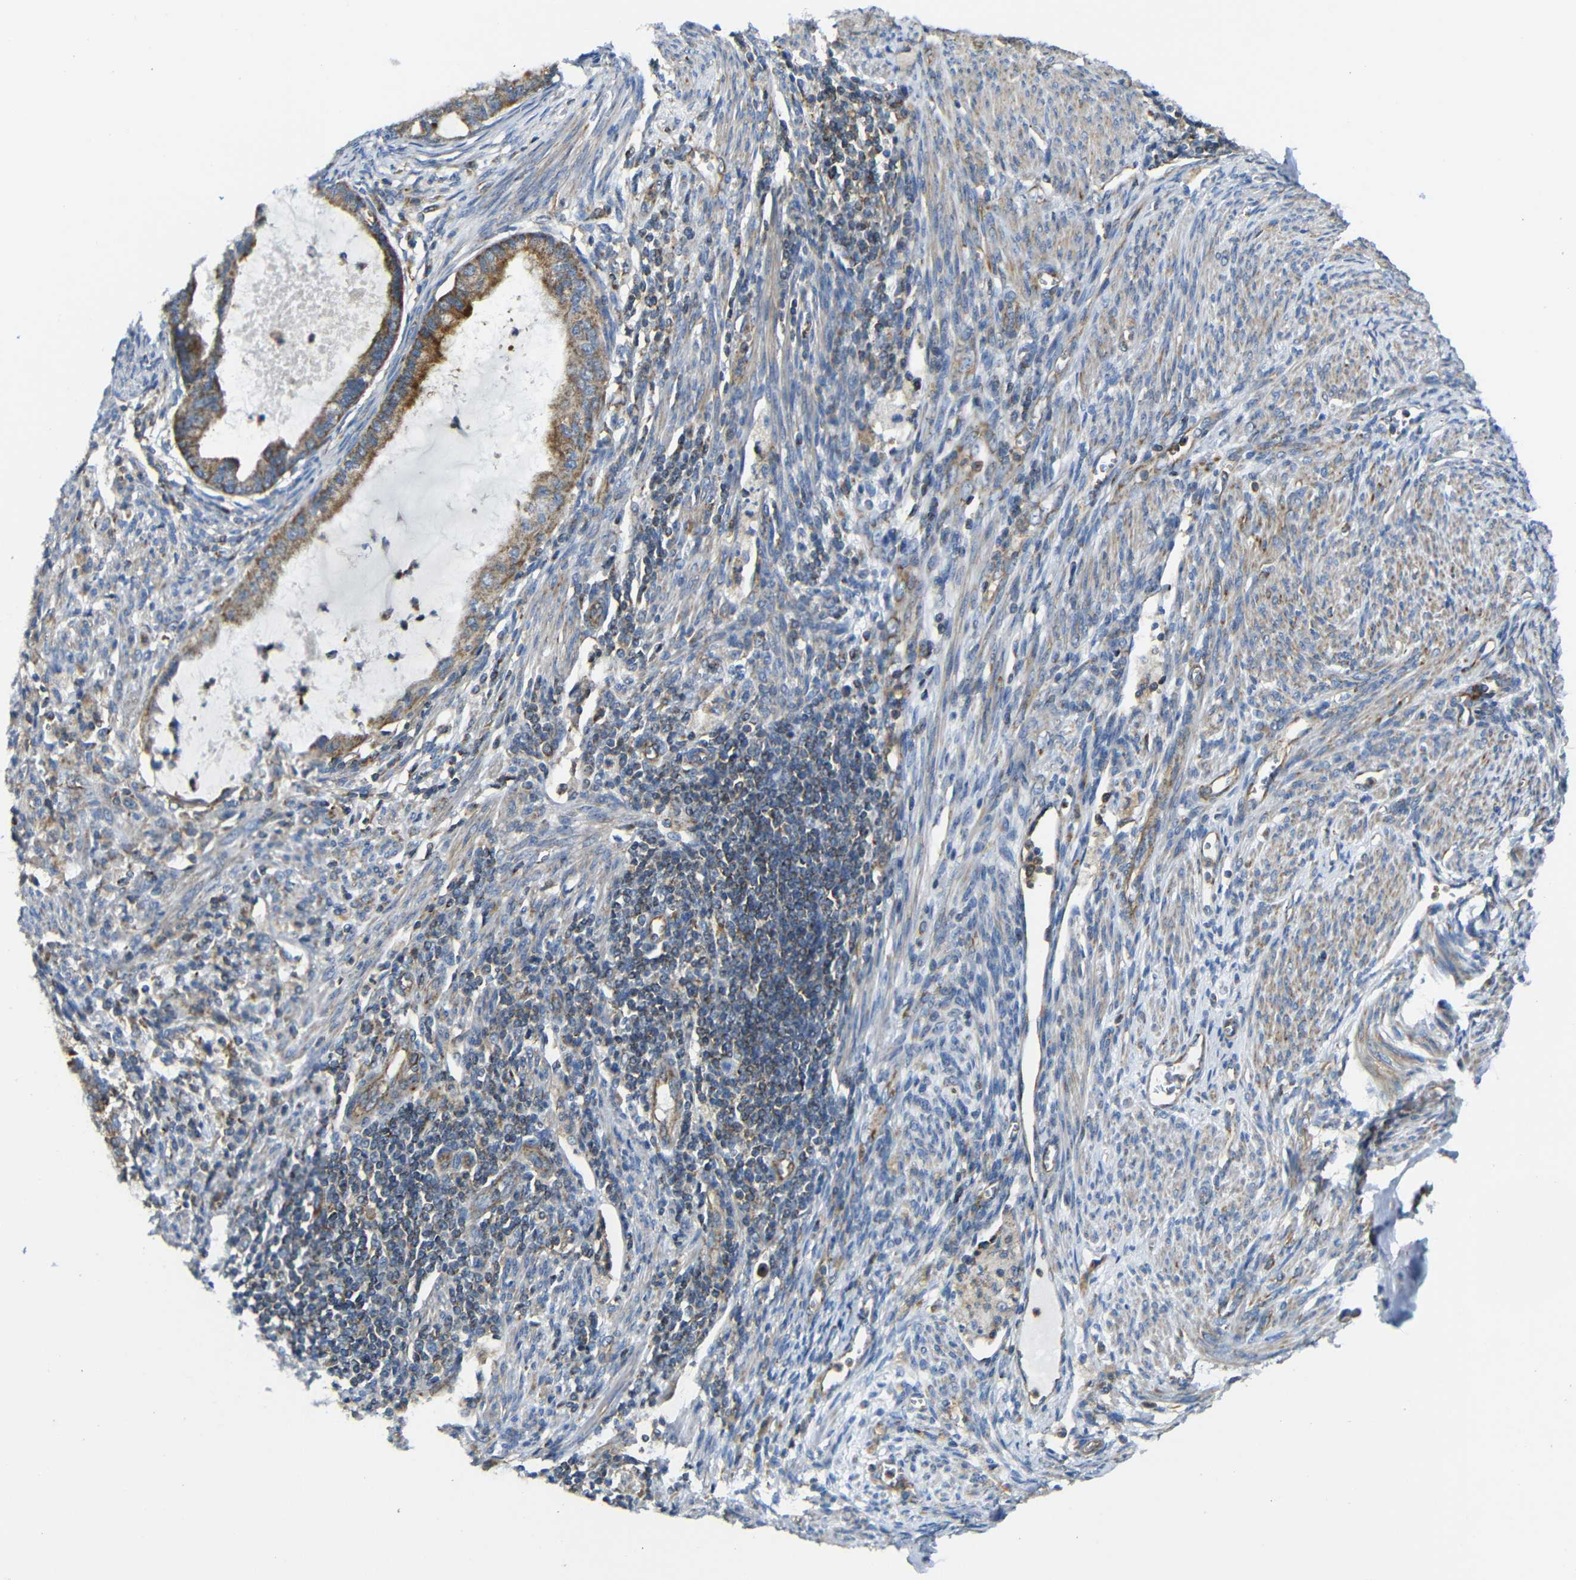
{"staining": {"intensity": "moderate", "quantity": ">75%", "location": "cytoplasmic/membranous"}, "tissue": "cervical cancer", "cell_type": "Tumor cells", "image_type": "cancer", "snomed": [{"axis": "morphology", "description": "Normal tissue, NOS"}, {"axis": "morphology", "description": "Adenocarcinoma, NOS"}, {"axis": "topography", "description": "Cervix"}, {"axis": "topography", "description": "Endometrium"}], "caption": "An image of human cervical adenocarcinoma stained for a protein reveals moderate cytoplasmic/membranous brown staining in tumor cells. The protein is shown in brown color, while the nuclei are stained blue.", "gene": "PDCD1LG2", "patient": {"sex": "female", "age": 86}}